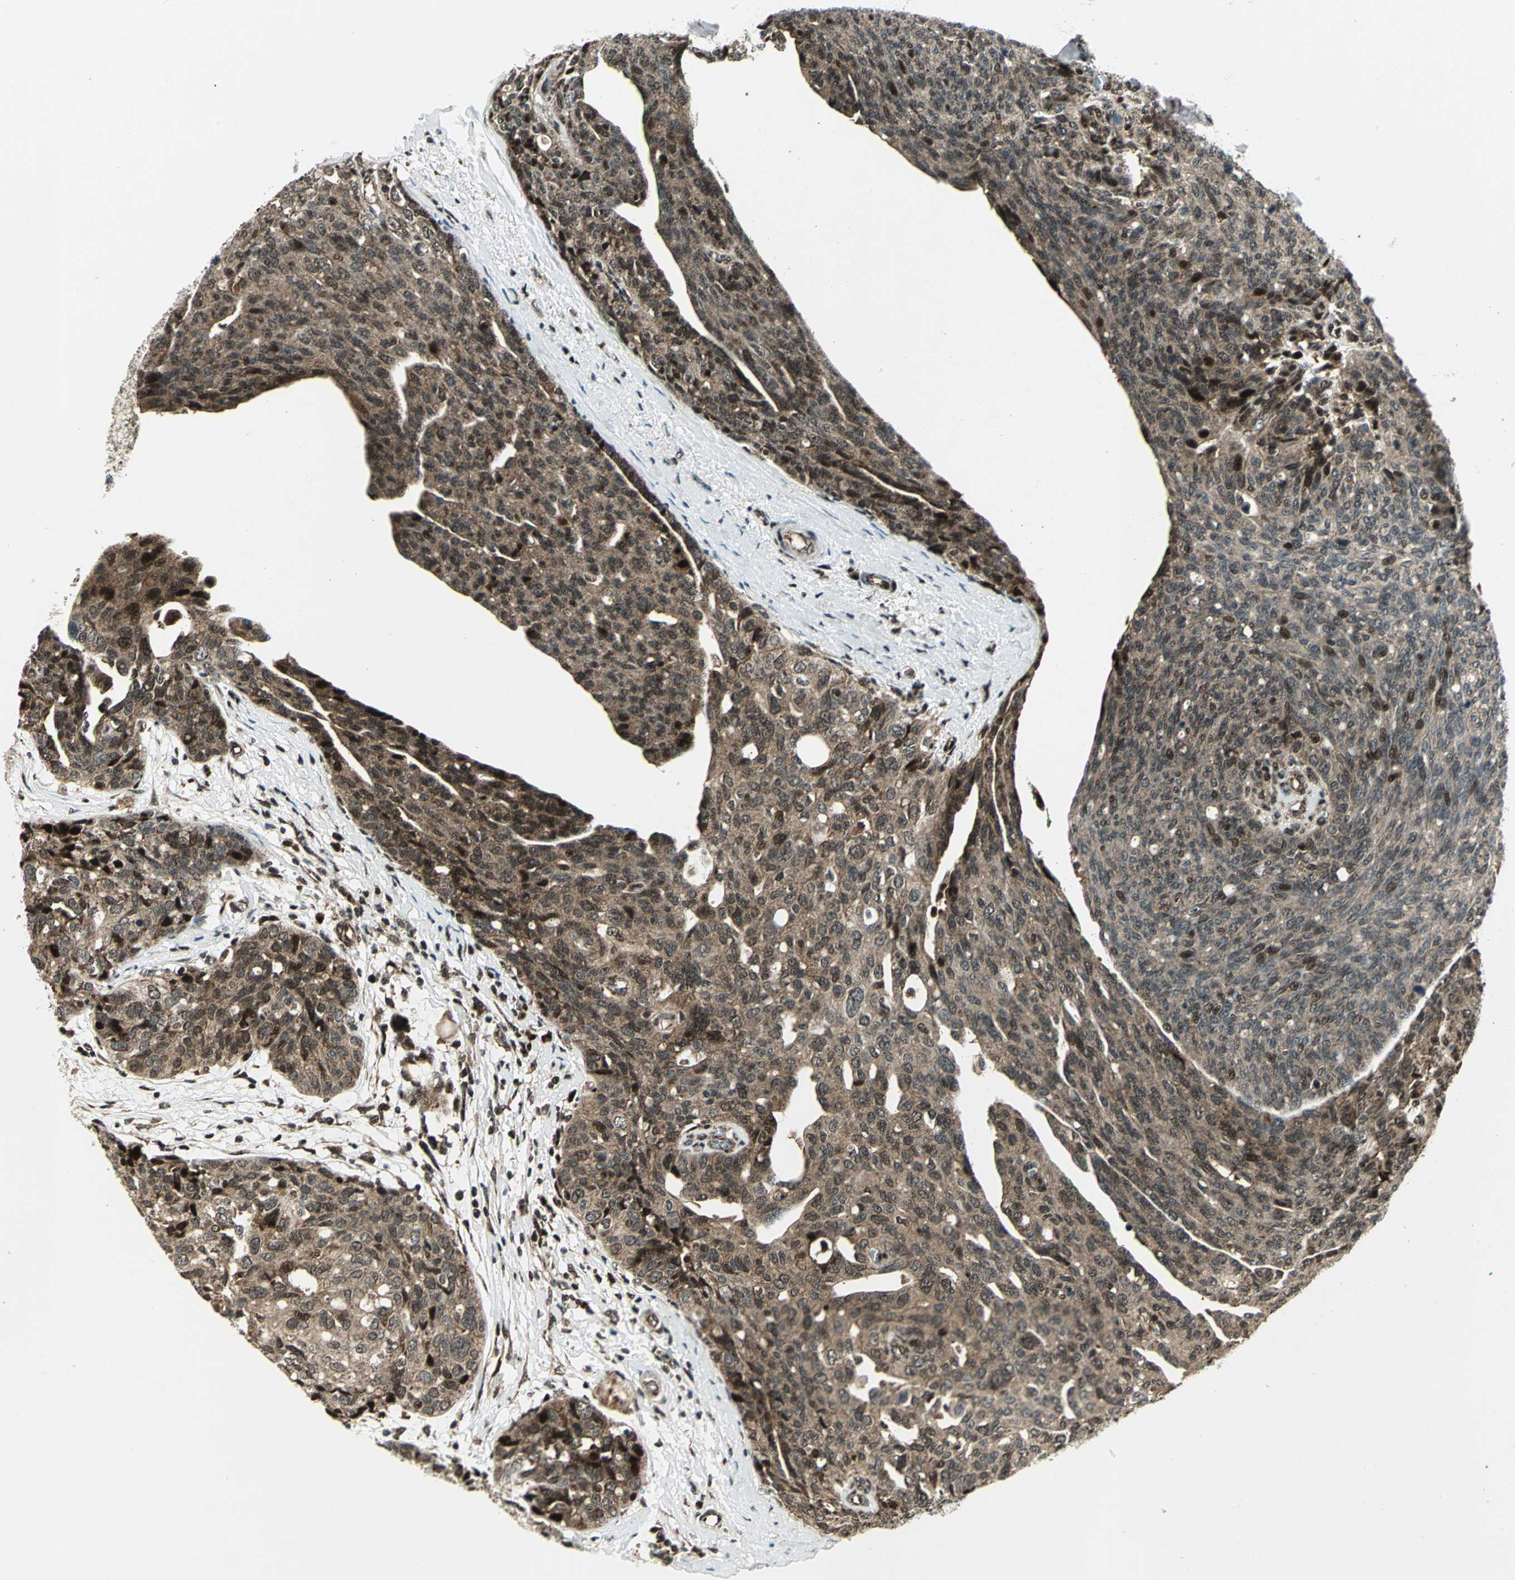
{"staining": {"intensity": "strong", "quantity": ">75%", "location": "cytoplasmic/membranous,nuclear"}, "tissue": "ovarian cancer", "cell_type": "Tumor cells", "image_type": "cancer", "snomed": [{"axis": "morphology", "description": "Carcinoma, endometroid"}, {"axis": "topography", "description": "Ovary"}], "caption": "Human endometroid carcinoma (ovarian) stained for a protein (brown) displays strong cytoplasmic/membranous and nuclear positive positivity in about >75% of tumor cells.", "gene": "COPS5", "patient": {"sex": "female", "age": 60}}